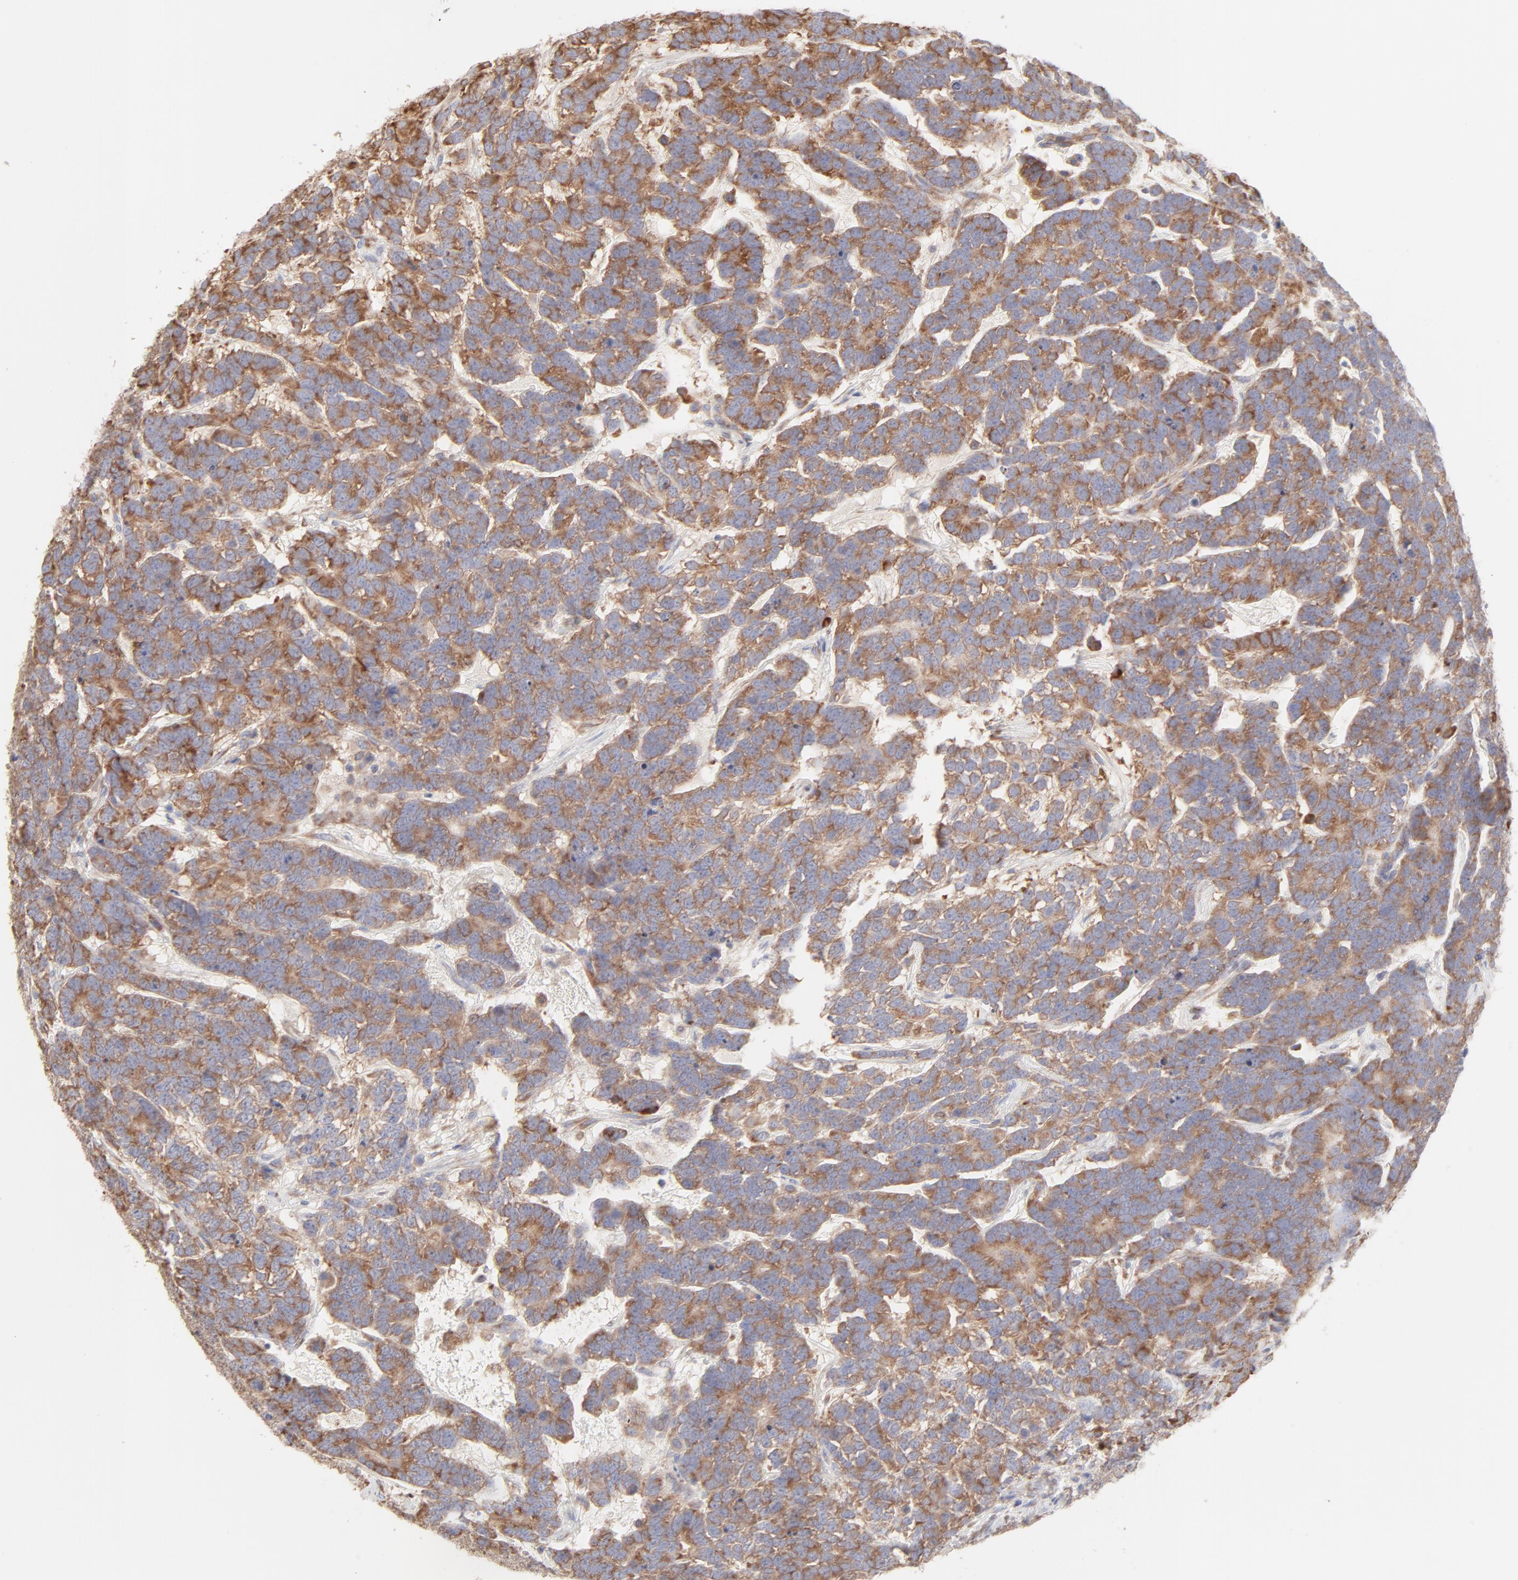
{"staining": {"intensity": "moderate", "quantity": ">75%", "location": "cytoplasmic/membranous"}, "tissue": "testis cancer", "cell_type": "Tumor cells", "image_type": "cancer", "snomed": [{"axis": "morphology", "description": "Carcinoma, Embryonal, NOS"}, {"axis": "topography", "description": "Testis"}], "caption": "Immunohistochemistry (IHC) (DAB (3,3'-diaminobenzidine)) staining of human testis cancer reveals moderate cytoplasmic/membranous protein staining in about >75% of tumor cells.", "gene": "RPS21", "patient": {"sex": "male", "age": 26}}